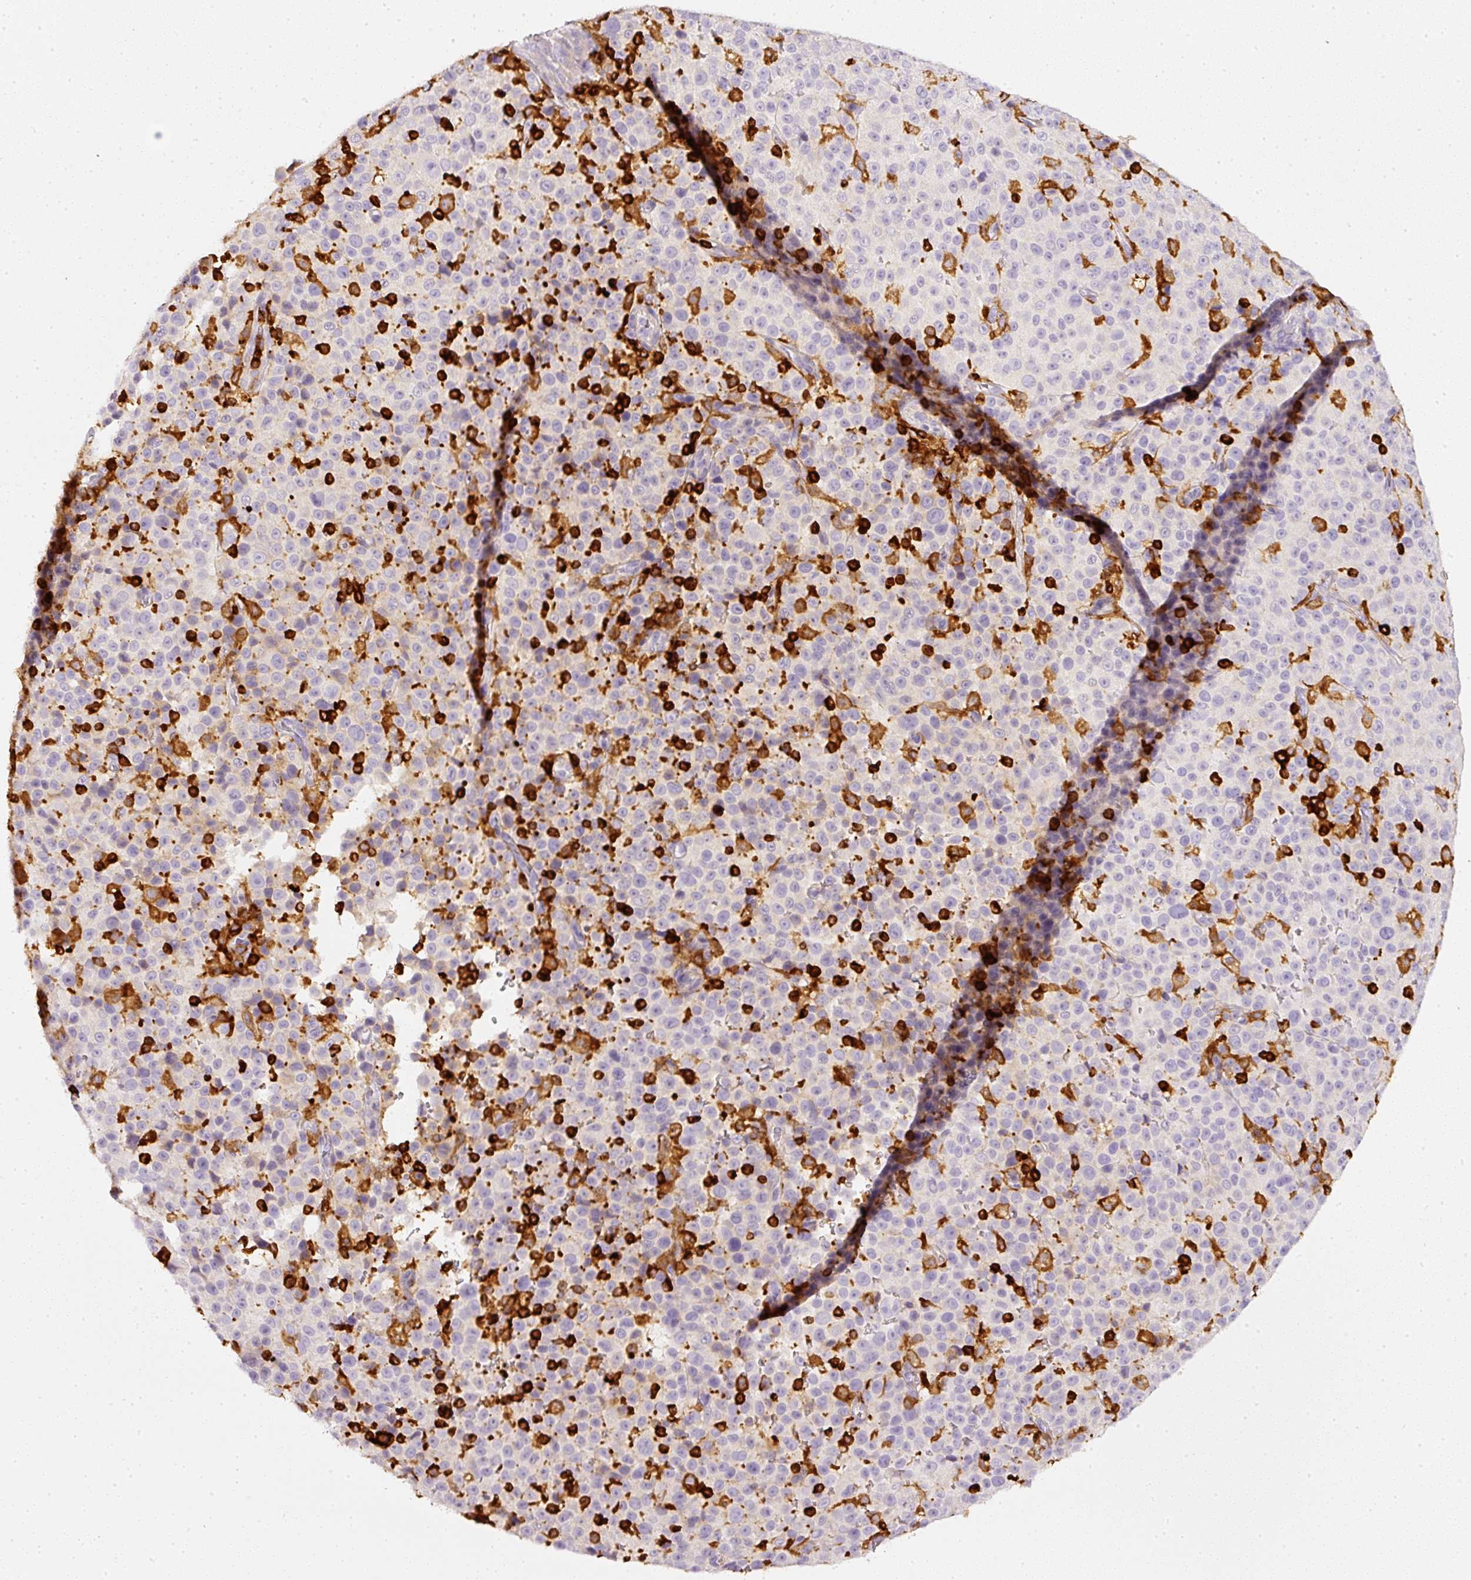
{"staining": {"intensity": "negative", "quantity": "none", "location": "none"}, "tissue": "melanoma", "cell_type": "Tumor cells", "image_type": "cancer", "snomed": [{"axis": "morphology", "description": "Malignant melanoma, Metastatic site"}, {"axis": "topography", "description": "Skin"}, {"axis": "topography", "description": "Lymph node"}], "caption": "DAB immunohistochemical staining of human melanoma displays no significant staining in tumor cells.", "gene": "EVL", "patient": {"sex": "male", "age": 66}}